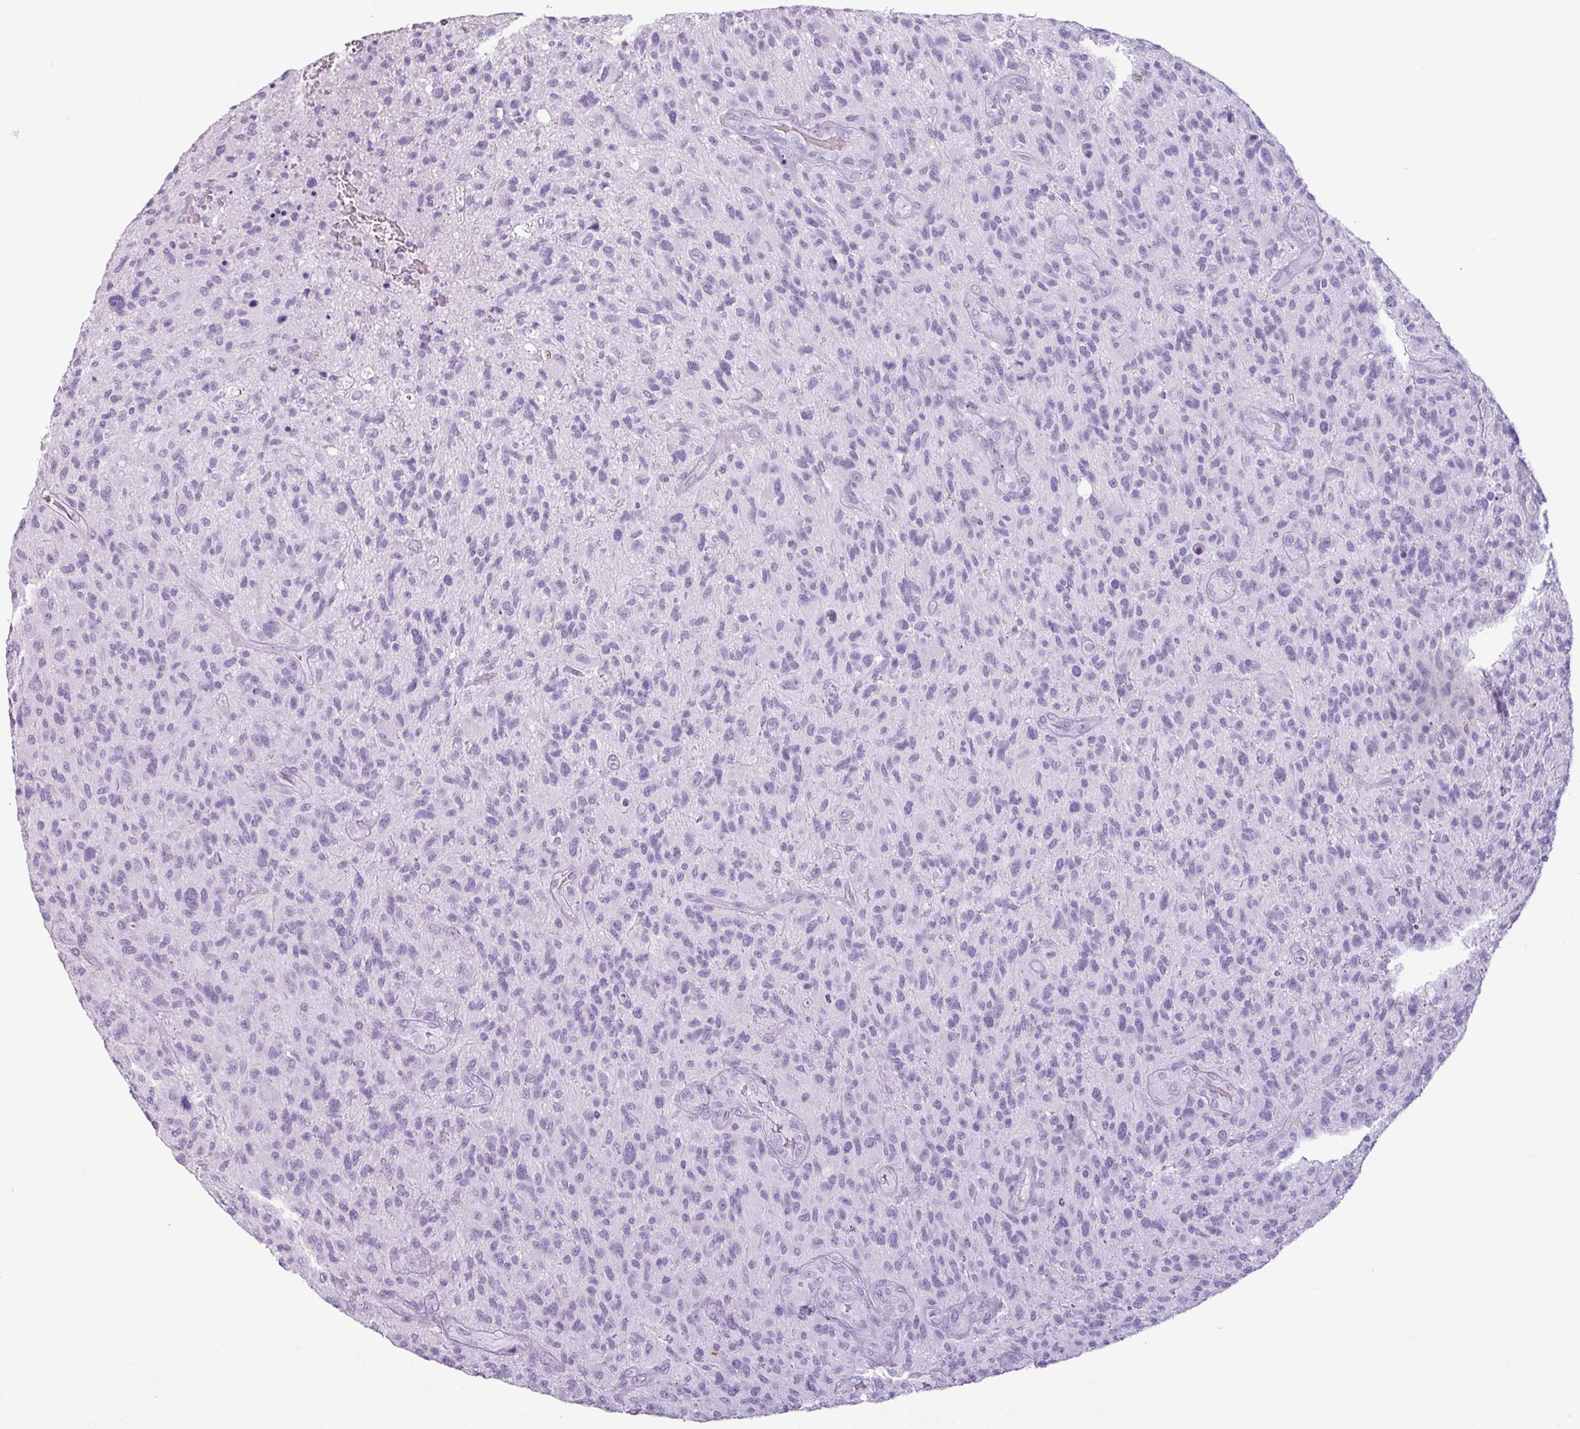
{"staining": {"intensity": "negative", "quantity": "none", "location": "none"}, "tissue": "glioma", "cell_type": "Tumor cells", "image_type": "cancer", "snomed": [{"axis": "morphology", "description": "Glioma, malignant, High grade"}, {"axis": "topography", "description": "Brain"}], "caption": "Immunohistochemistry micrograph of glioma stained for a protein (brown), which exhibits no expression in tumor cells.", "gene": "SCT", "patient": {"sex": "male", "age": 47}}